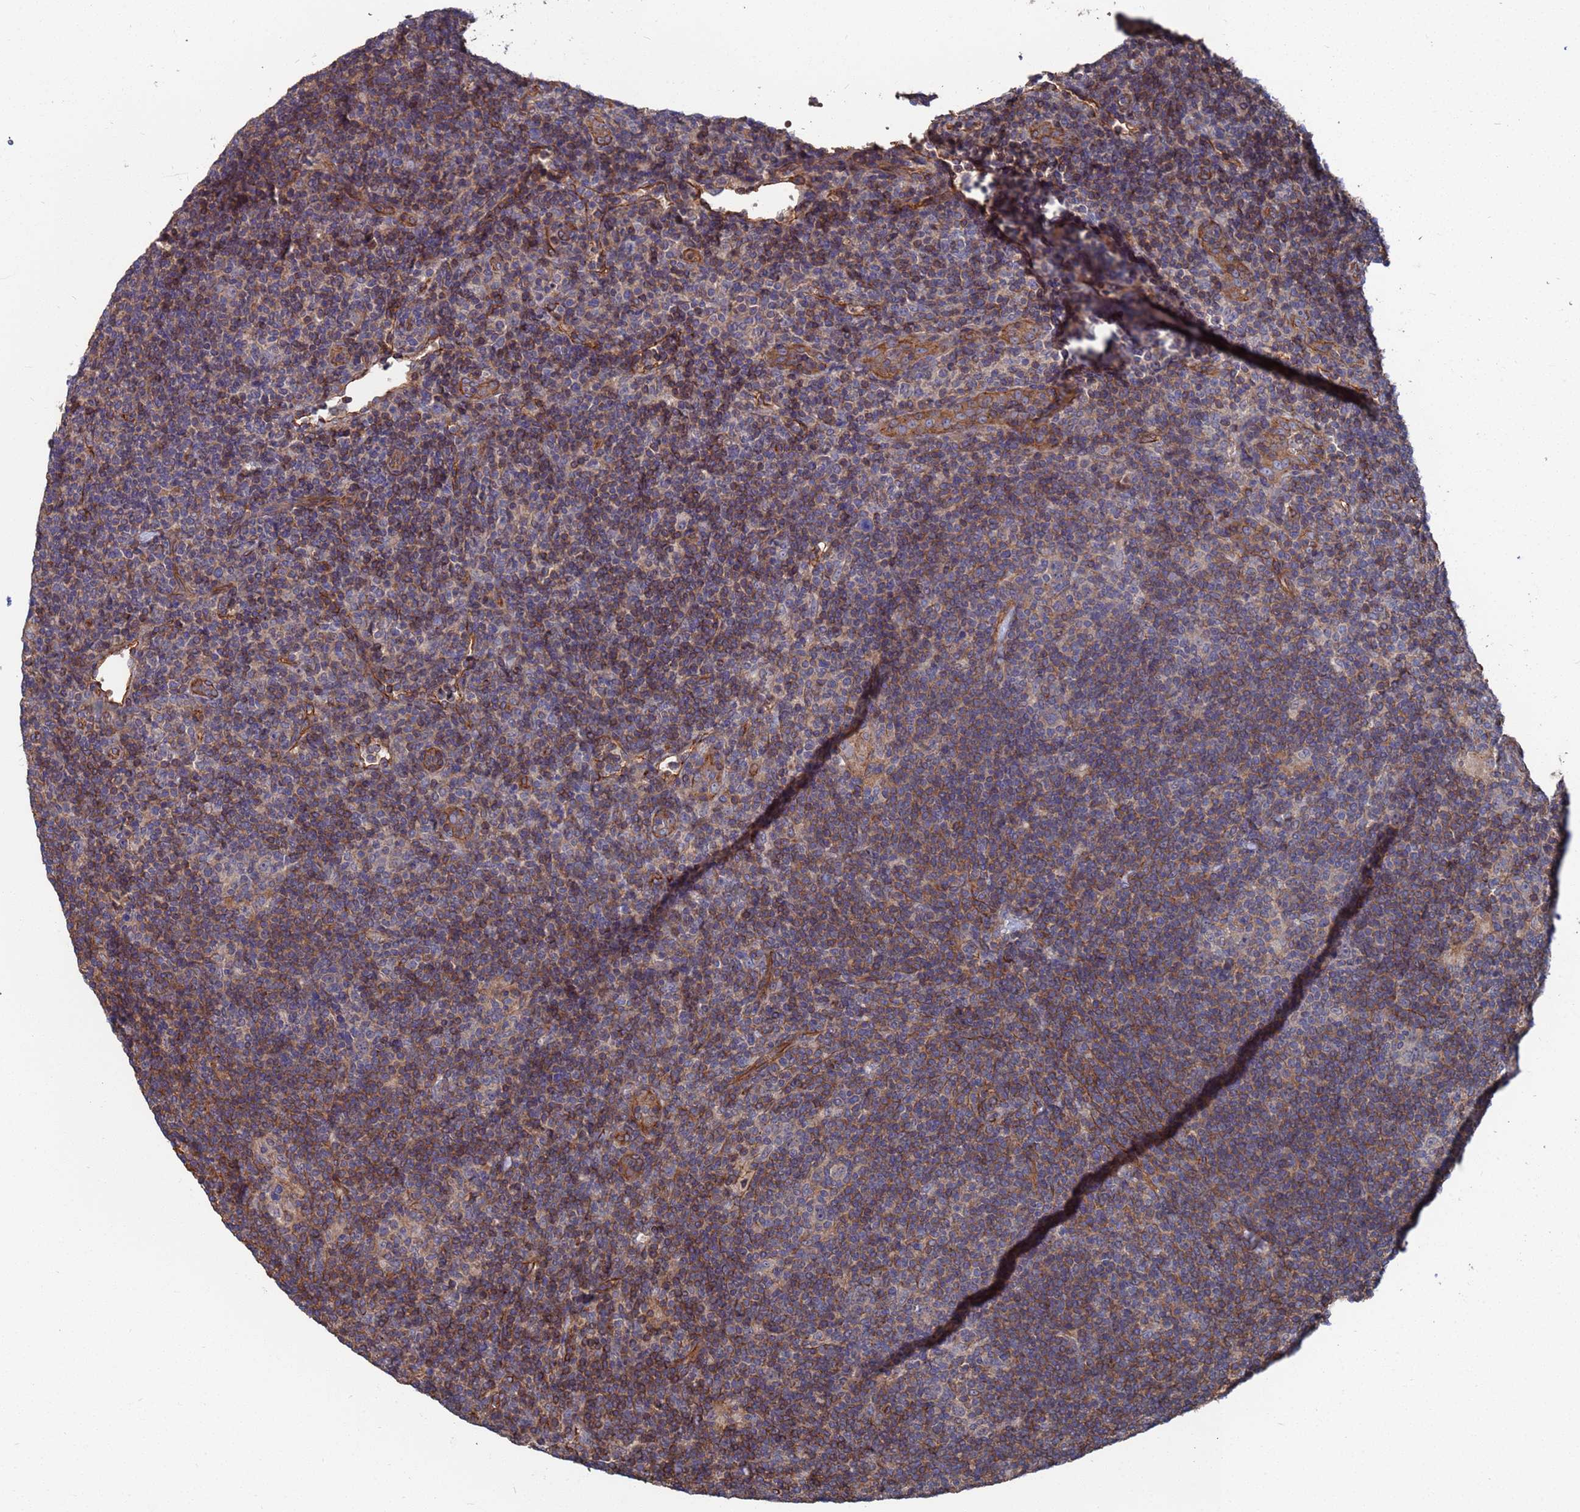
{"staining": {"intensity": "negative", "quantity": "none", "location": "none"}, "tissue": "lymphoma", "cell_type": "Tumor cells", "image_type": "cancer", "snomed": [{"axis": "morphology", "description": "Hodgkin's disease, NOS"}, {"axis": "topography", "description": "Lymph node"}], "caption": "Immunohistochemistry of human lymphoma exhibits no positivity in tumor cells.", "gene": "NDUFAF6", "patient": {"sex": "female", "age": 57}}